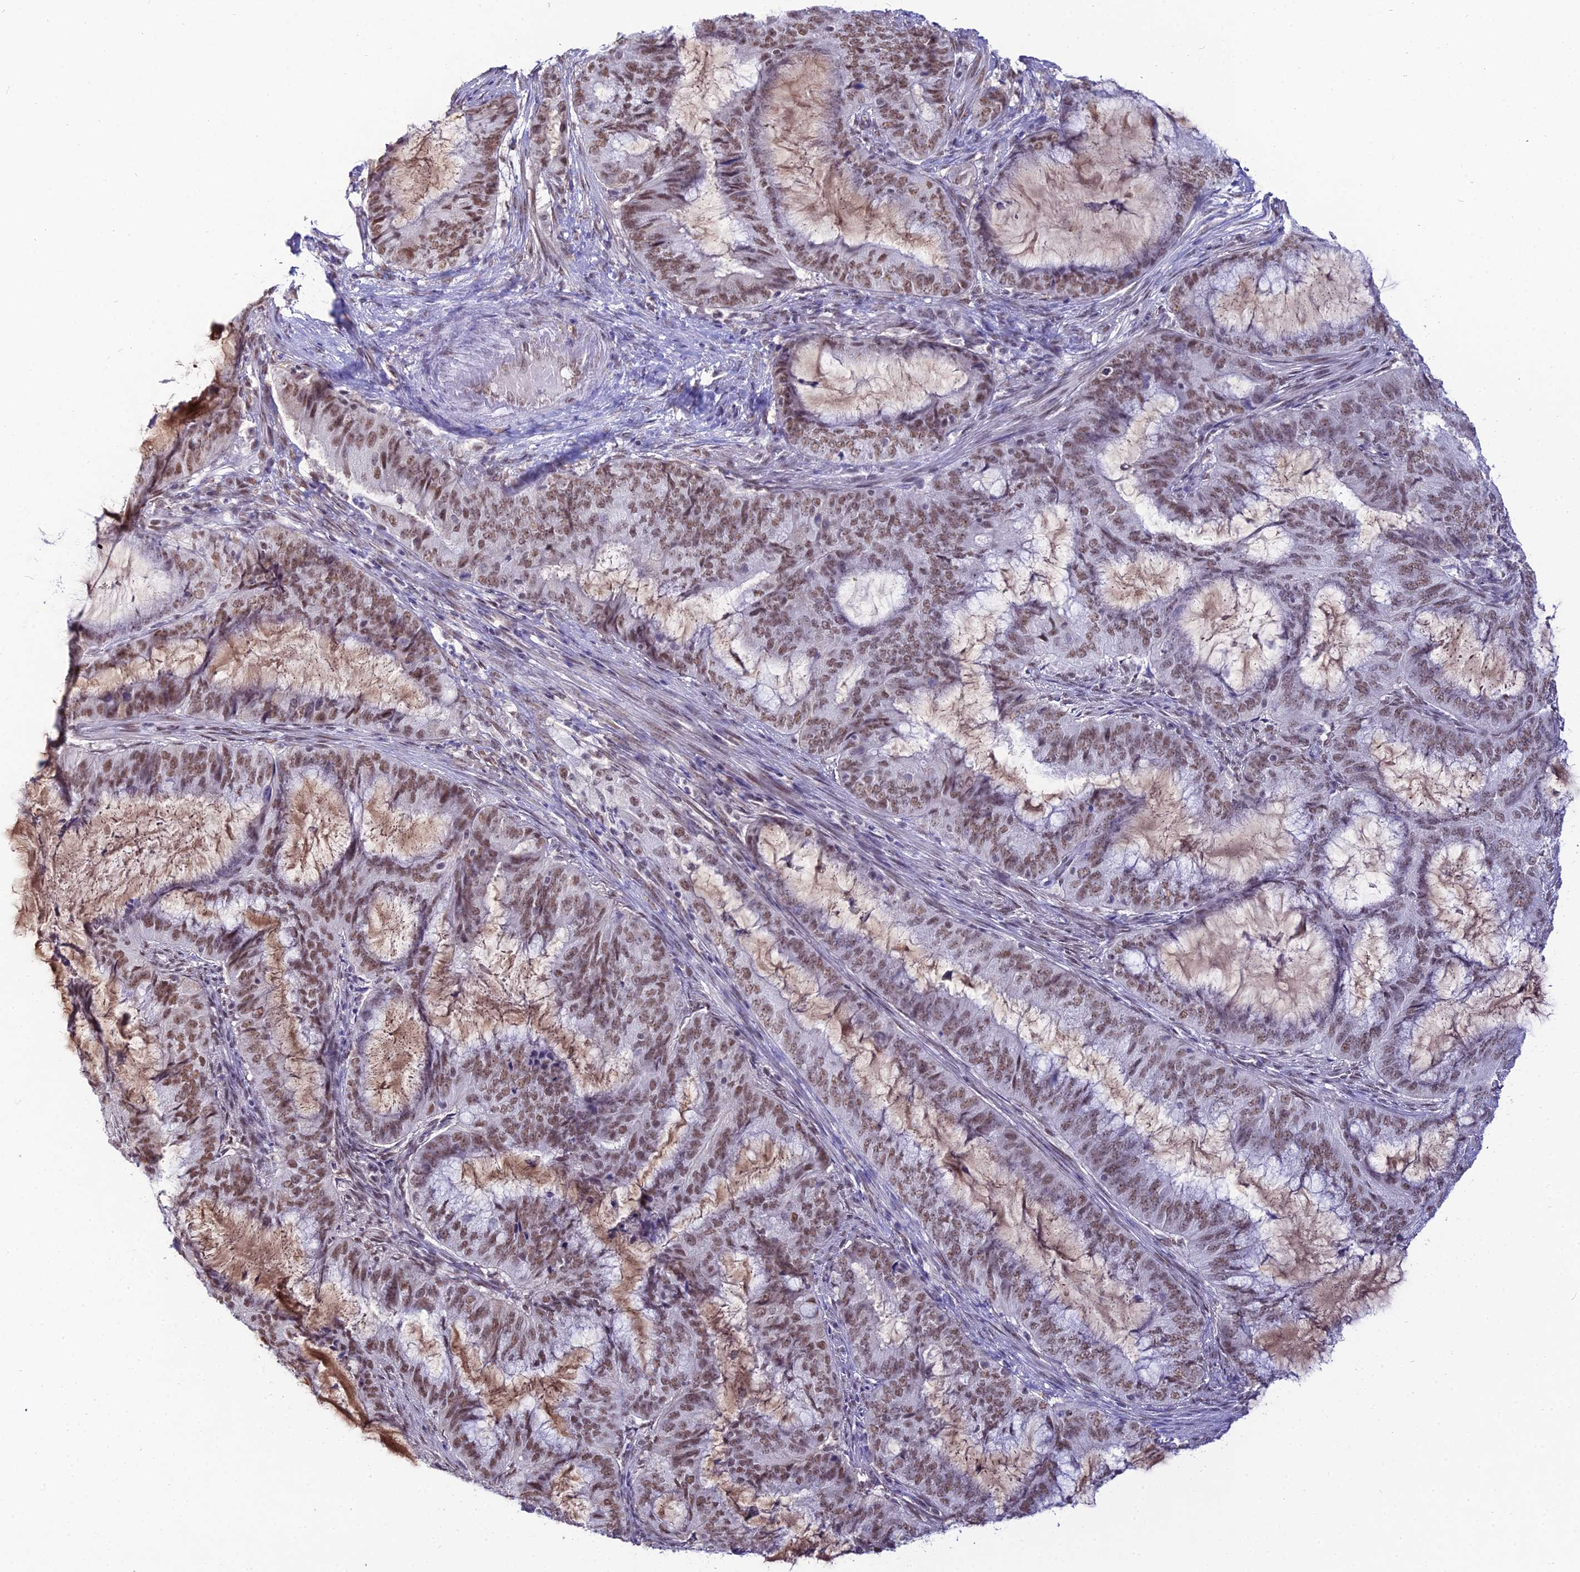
{"staining": {"intensity": "moderate", "quantity": ">75%", "location": "nuclear"}, "tissue": "endometrial cancer", "cell_type": "Tumor cells", "image_type": "cancer", "snomed": [{"axis": "morphology", "description": "Adenocarcinoma, NOS"}, {"axis": "topography", "description": "Endometrium"}], "caption": "Immunohistochemical staining of endometrial cancer (adenocarcinoma) exhibits moderate nuclear protein staining in about >75% of tumor cells.", "gene": "RBM12", "patient": {"sex": "female", "age": 51}}